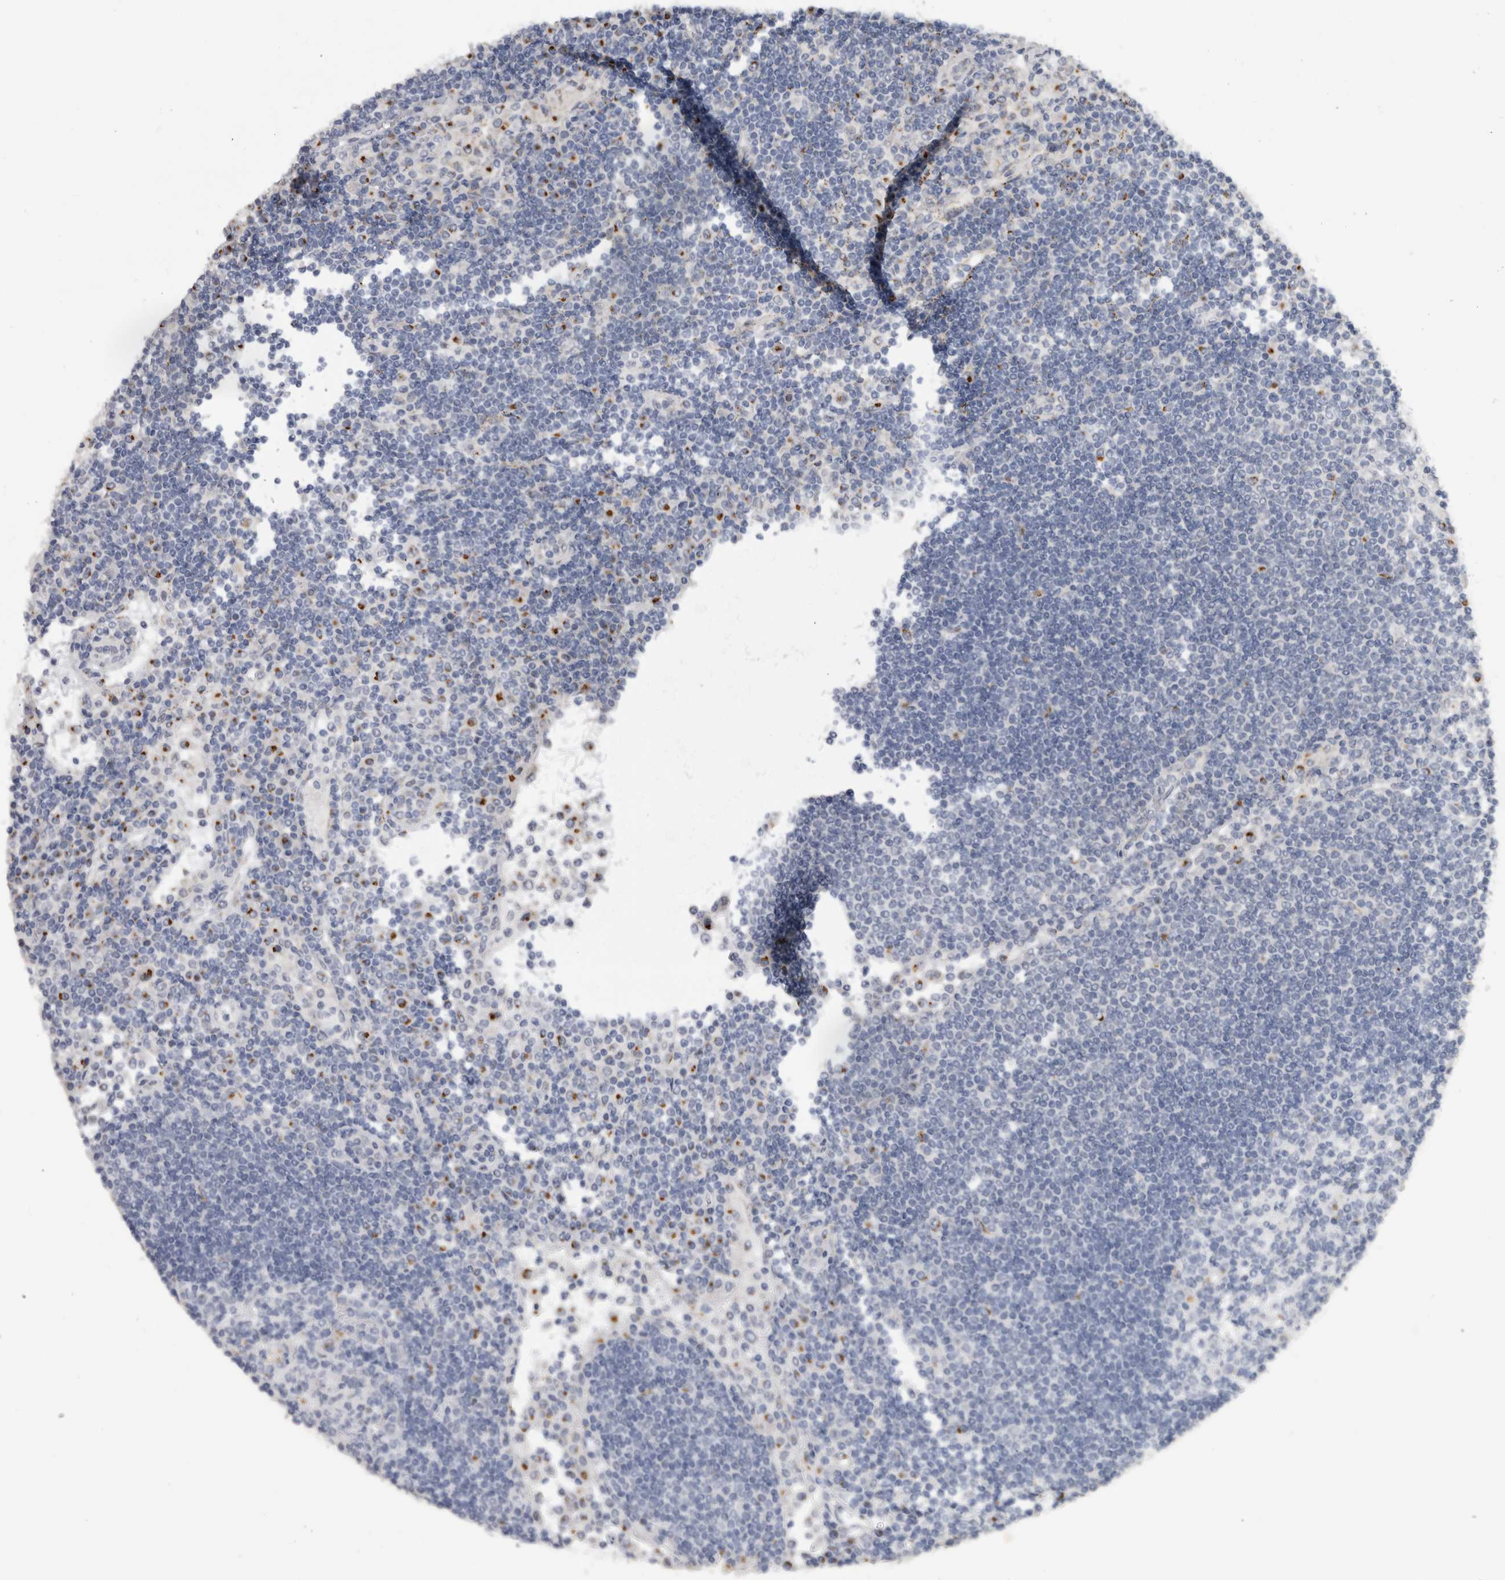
{"staining": {"intensity": "negative", "quantity": "none", "location": "none"}, "tissue": "lymph node", "cell_type": "Germinal center cells", "image_type": "normal", "snomed": [{"axis": "morphology", "description": "Normal tissue, NOS"}, {"axis": "topography", "description": "Lymph node"}], "caption": "Lymph node was stained to show a protein in brown. There is no significant positivity in germinal center cells. (Brightfield microscopy of DAB IHC at high magnification).", "gene": "MGAT1", "patient": {"sex": "female", "age": 53}}